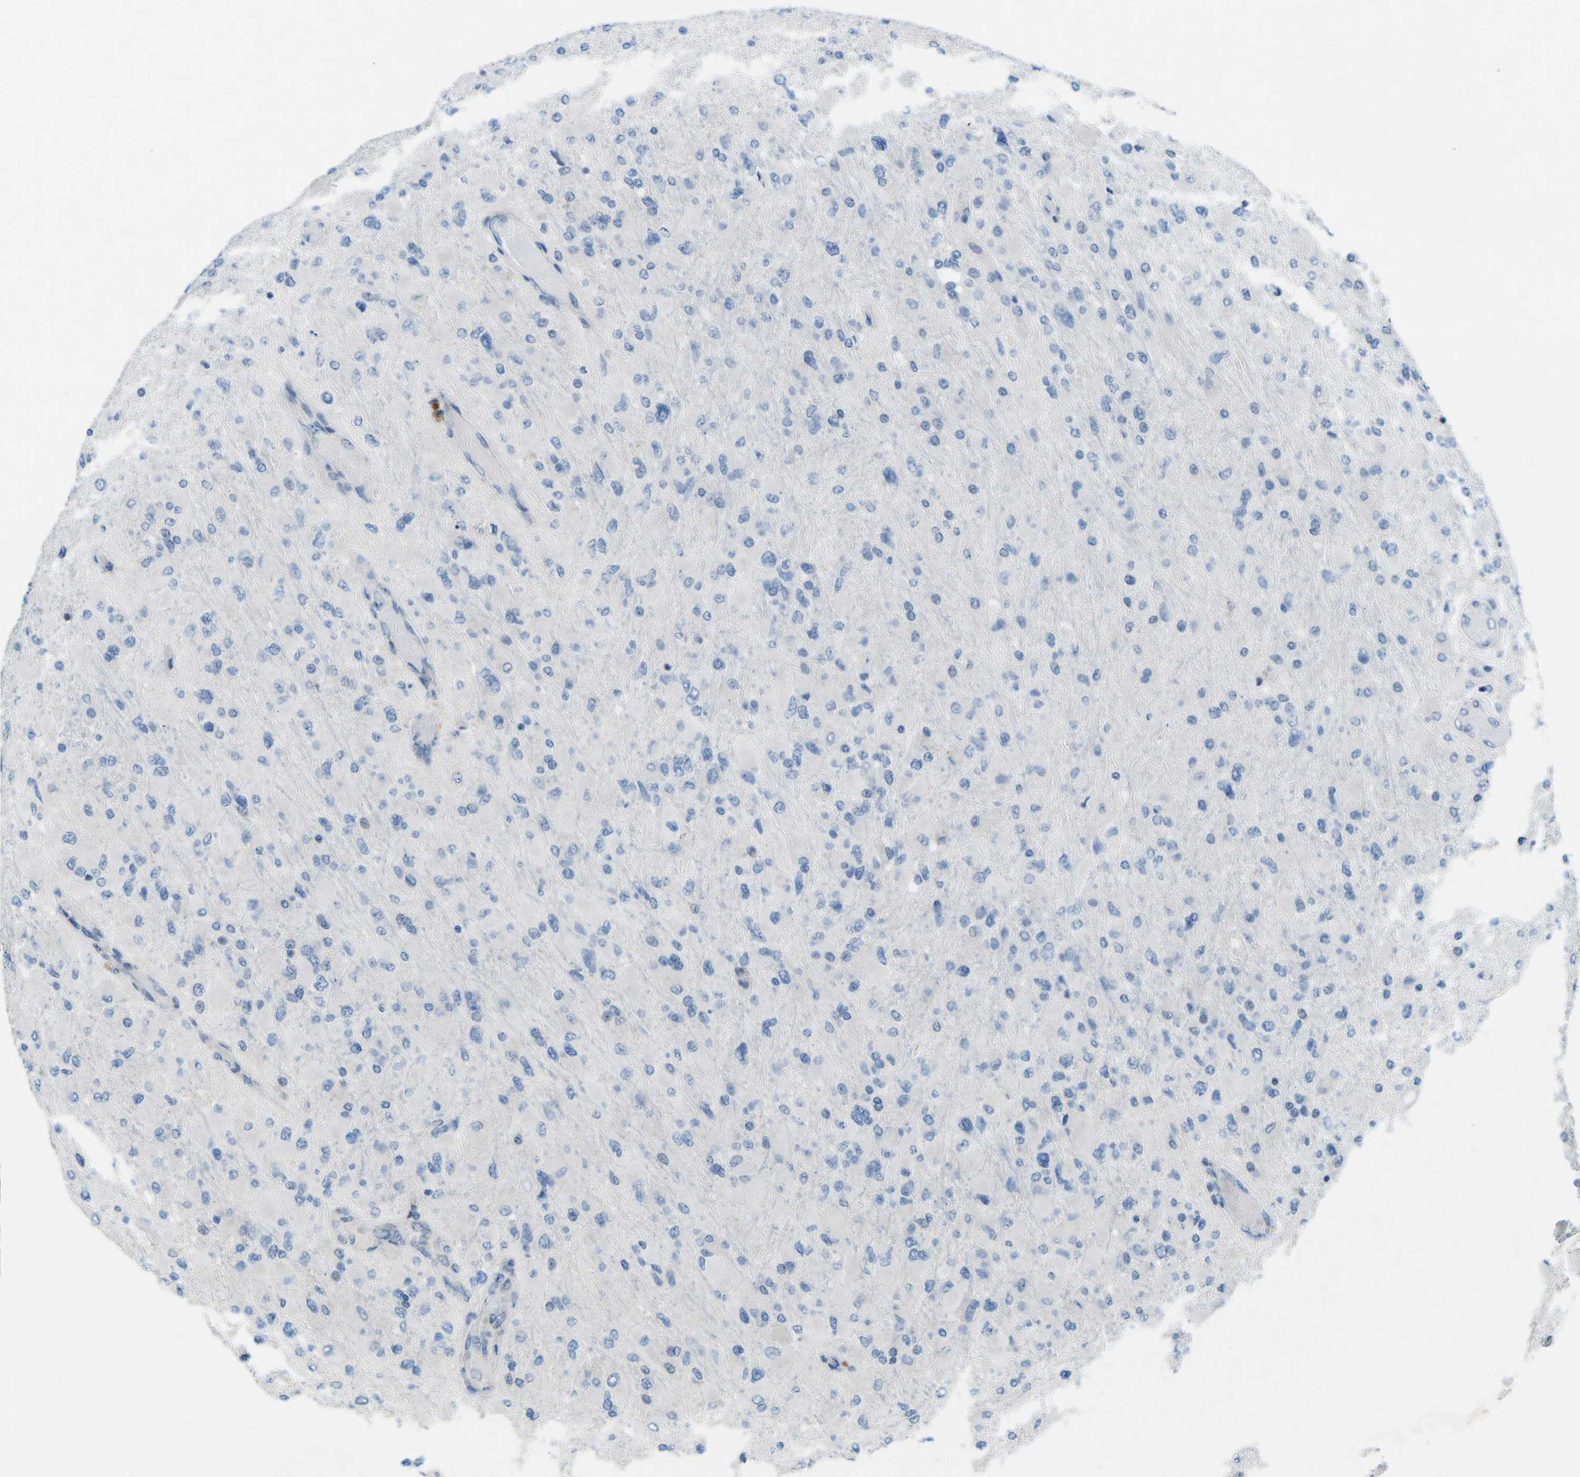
{"staining": {"intensity": "negative", "quantity": "none", "location": "none"}, "tissue": "glioma", "cell_type": "Tumor cells", "image_type": "cancer", "snomed": [{"axis": "morphology", "description": "Glioma, malignant, High grade"}, {"axis": "topography", "description": "Cerebral cortex"}], "caption": "IHC of human glioma shows no positivity in tumor cells.", "gene": "MBNL1", "patient": {"sex": "female", "age": 36}}